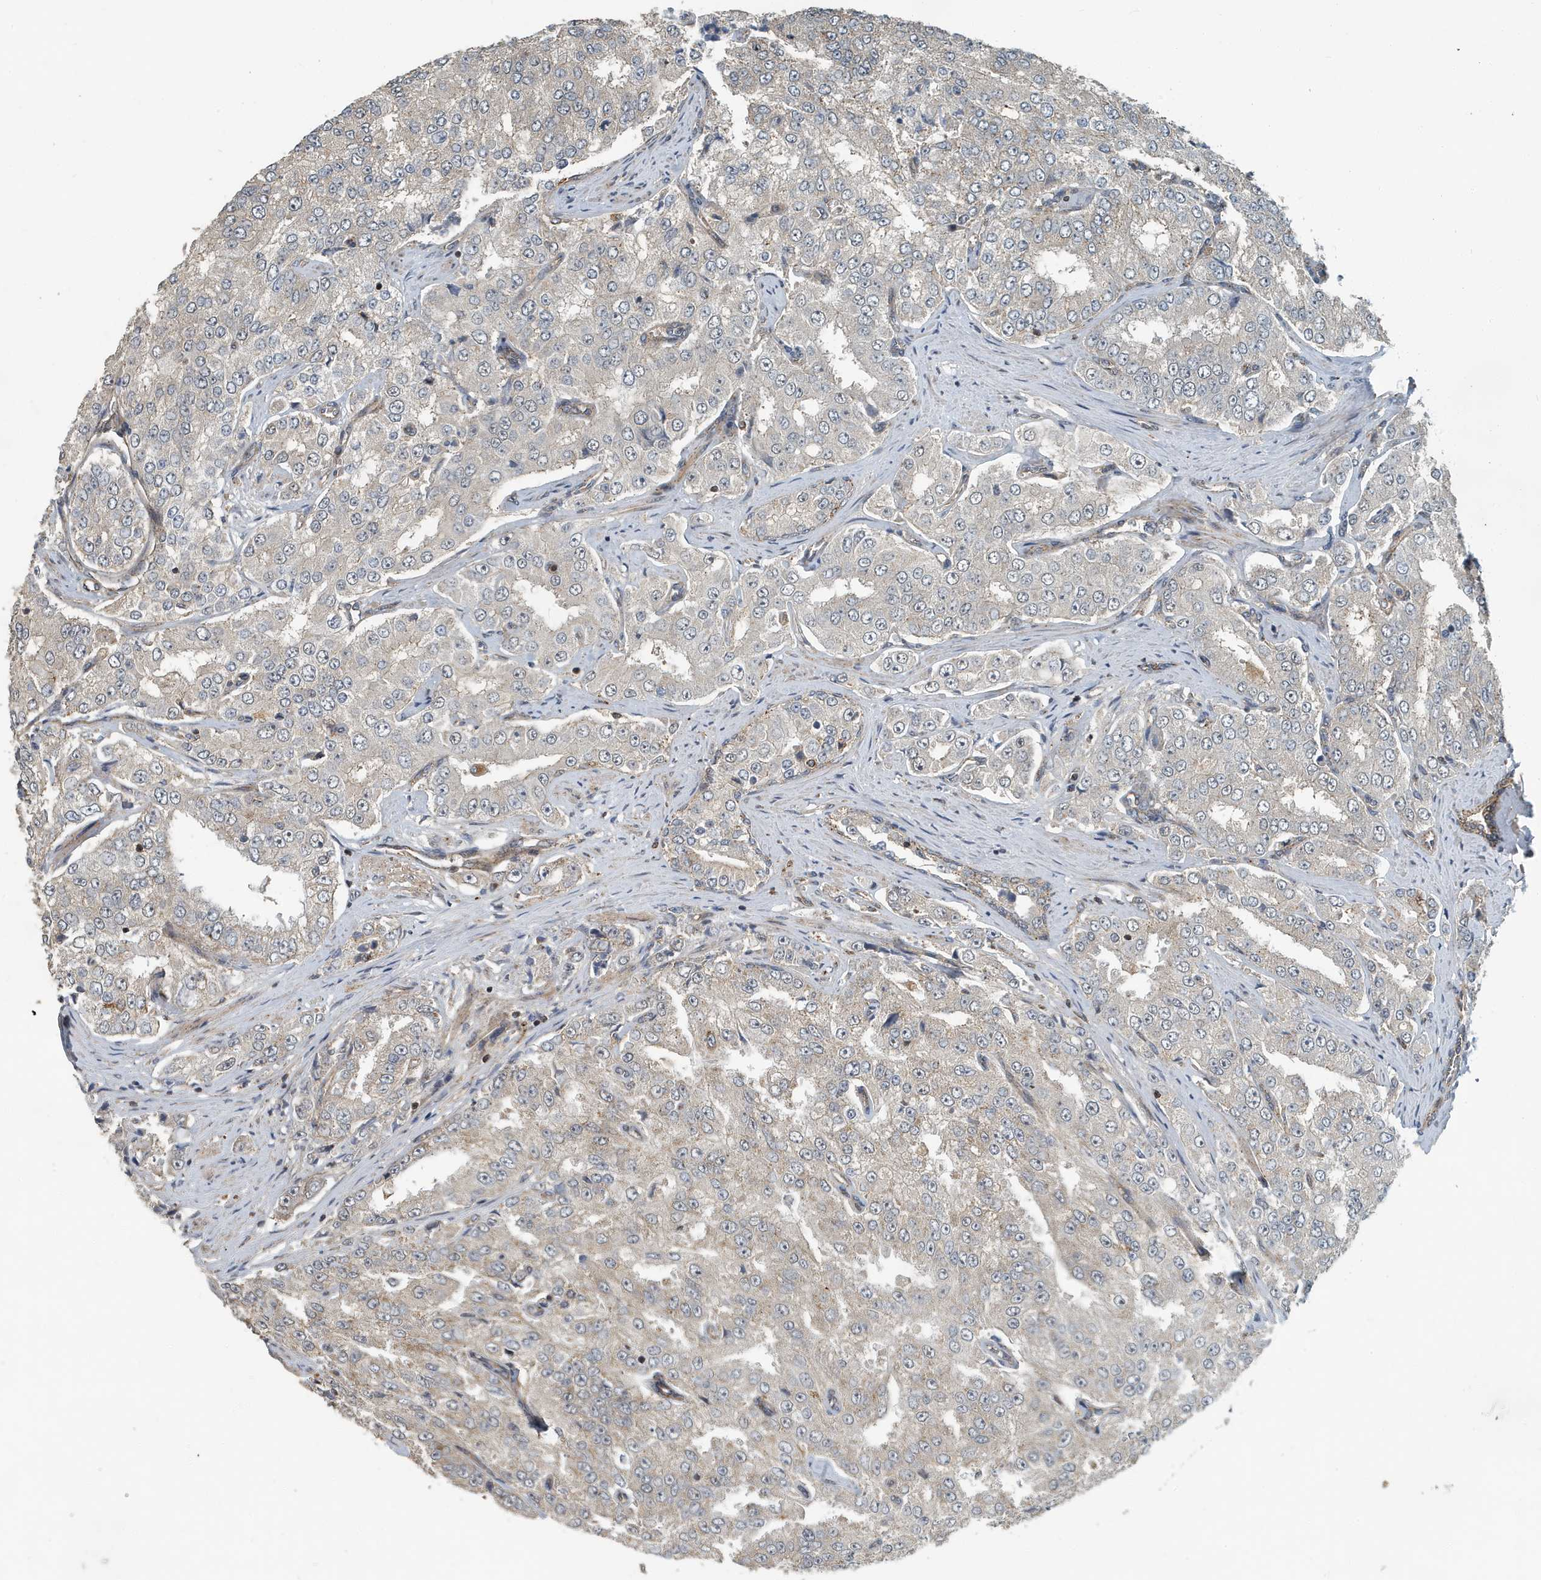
{"staining": {"intensity": "moderate", "quantity": "<25%", "location": "cytoplasmic/membranous"}, "tissue": "prostate cancer", "cell_type": "Tumor cells", "image_type": "cancer", "snomed": [{"axis": "morphology", "description": "Adenocarcinoma, High grade"}, {"axis": "topography", "description": "Prostate"}], "caption": "Immunohistochemistry (DAB (3,3'-diaminobenzidine)) staining of human prostate cancer (adenocarcinoma (high-grade)) exhibits moderate cytoplasmic/membranous protein staining in approximately <25% of tumor cells.", "gene": "KIF15", "patient": {"sex": "male", "age": 58}}